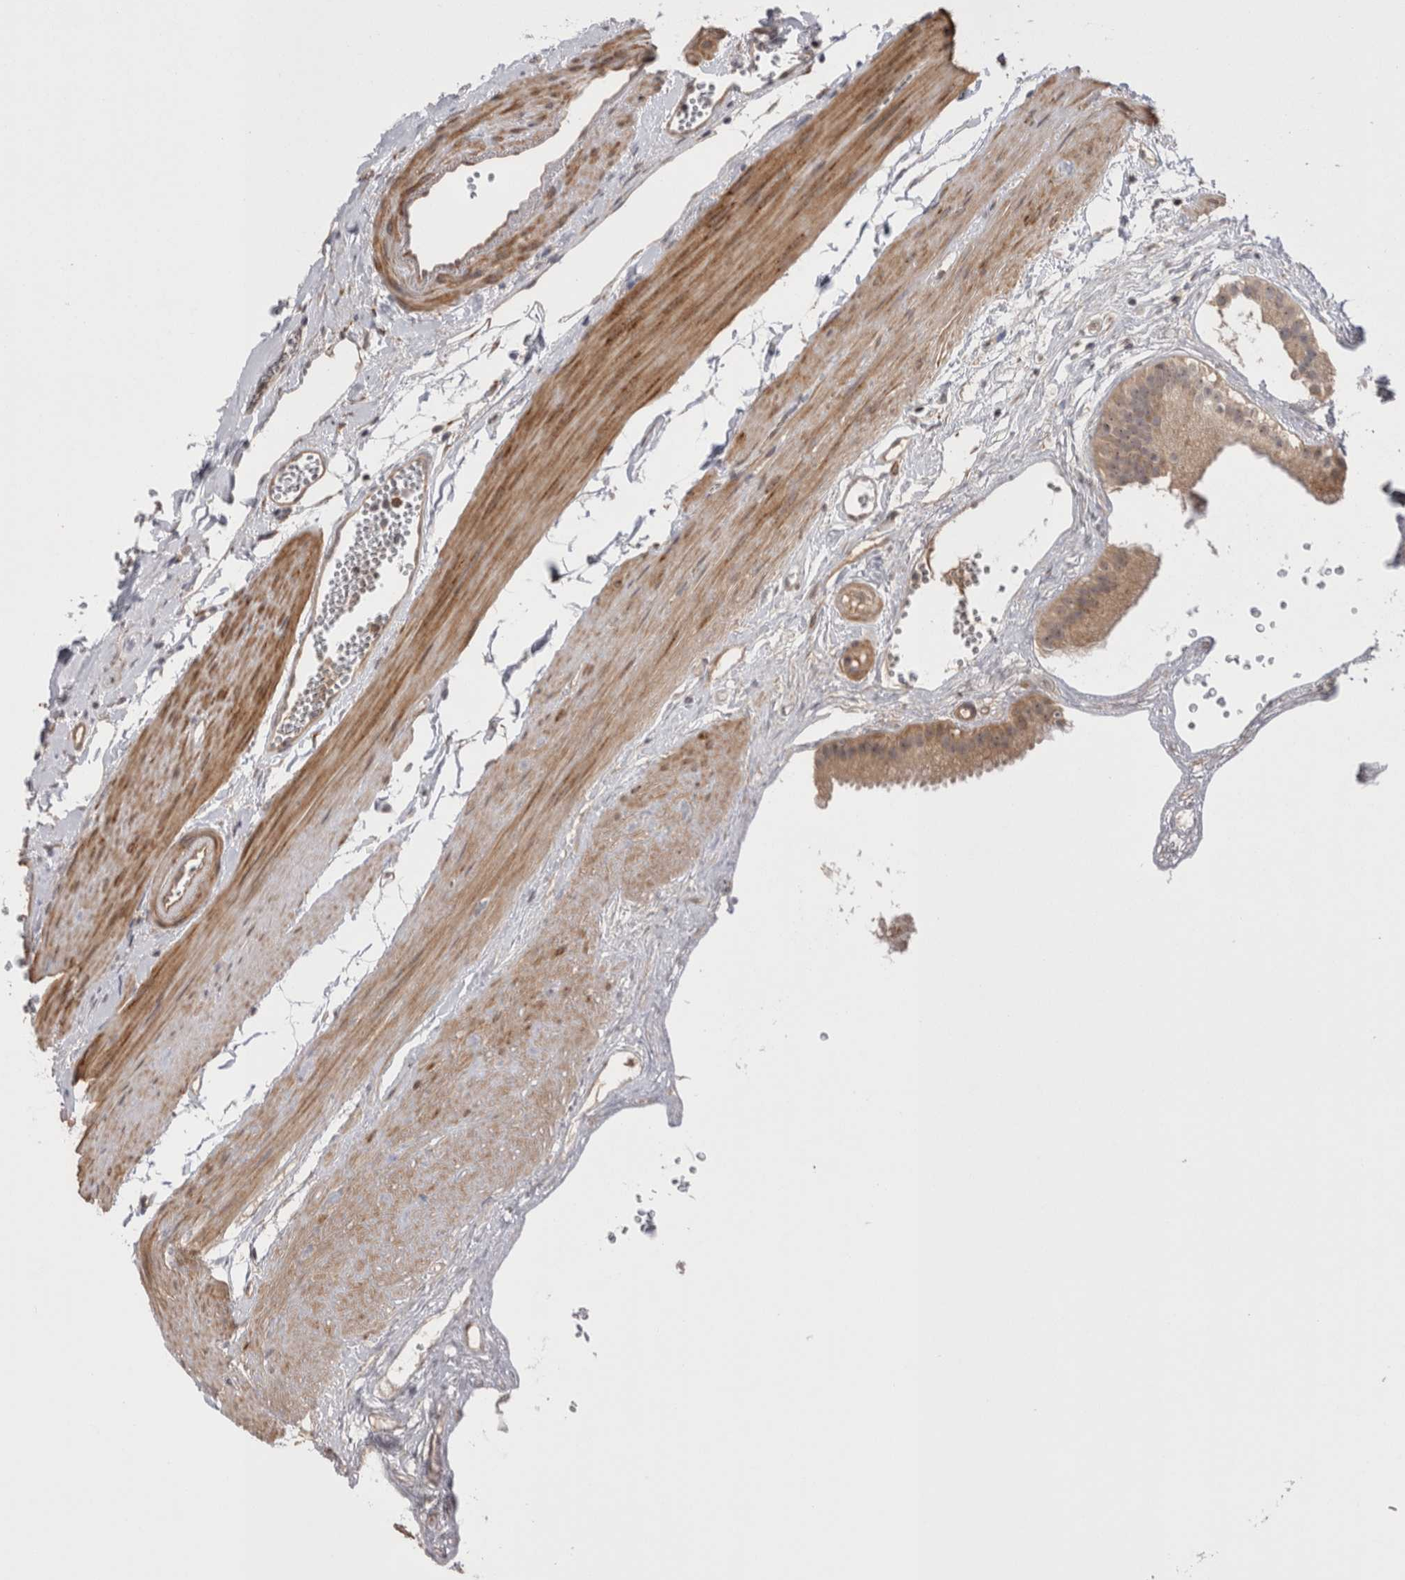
{"staining": {"intensity": "moderate", "quantity": ">75%", "location": "cytoplasmic/membranous,nuclear"}, "tissue": "gallbladder", "cell_type": "Glandular cells", "image_type": "normal", "snomed": [{"axis": "morphology", "description": "Normal tissue, NOS"}, {"axis": "topography", "description": "Gallbladder"}], "caption": "Immunohistochemistry of unremarkable human gallbladder exhibits medium levels of moderate cytoplasmic/membranous,nuclear expression in about >75% of glandular cells.", "gene": "EXOSC4", "patient": {"sex": "female", "age": 64}}